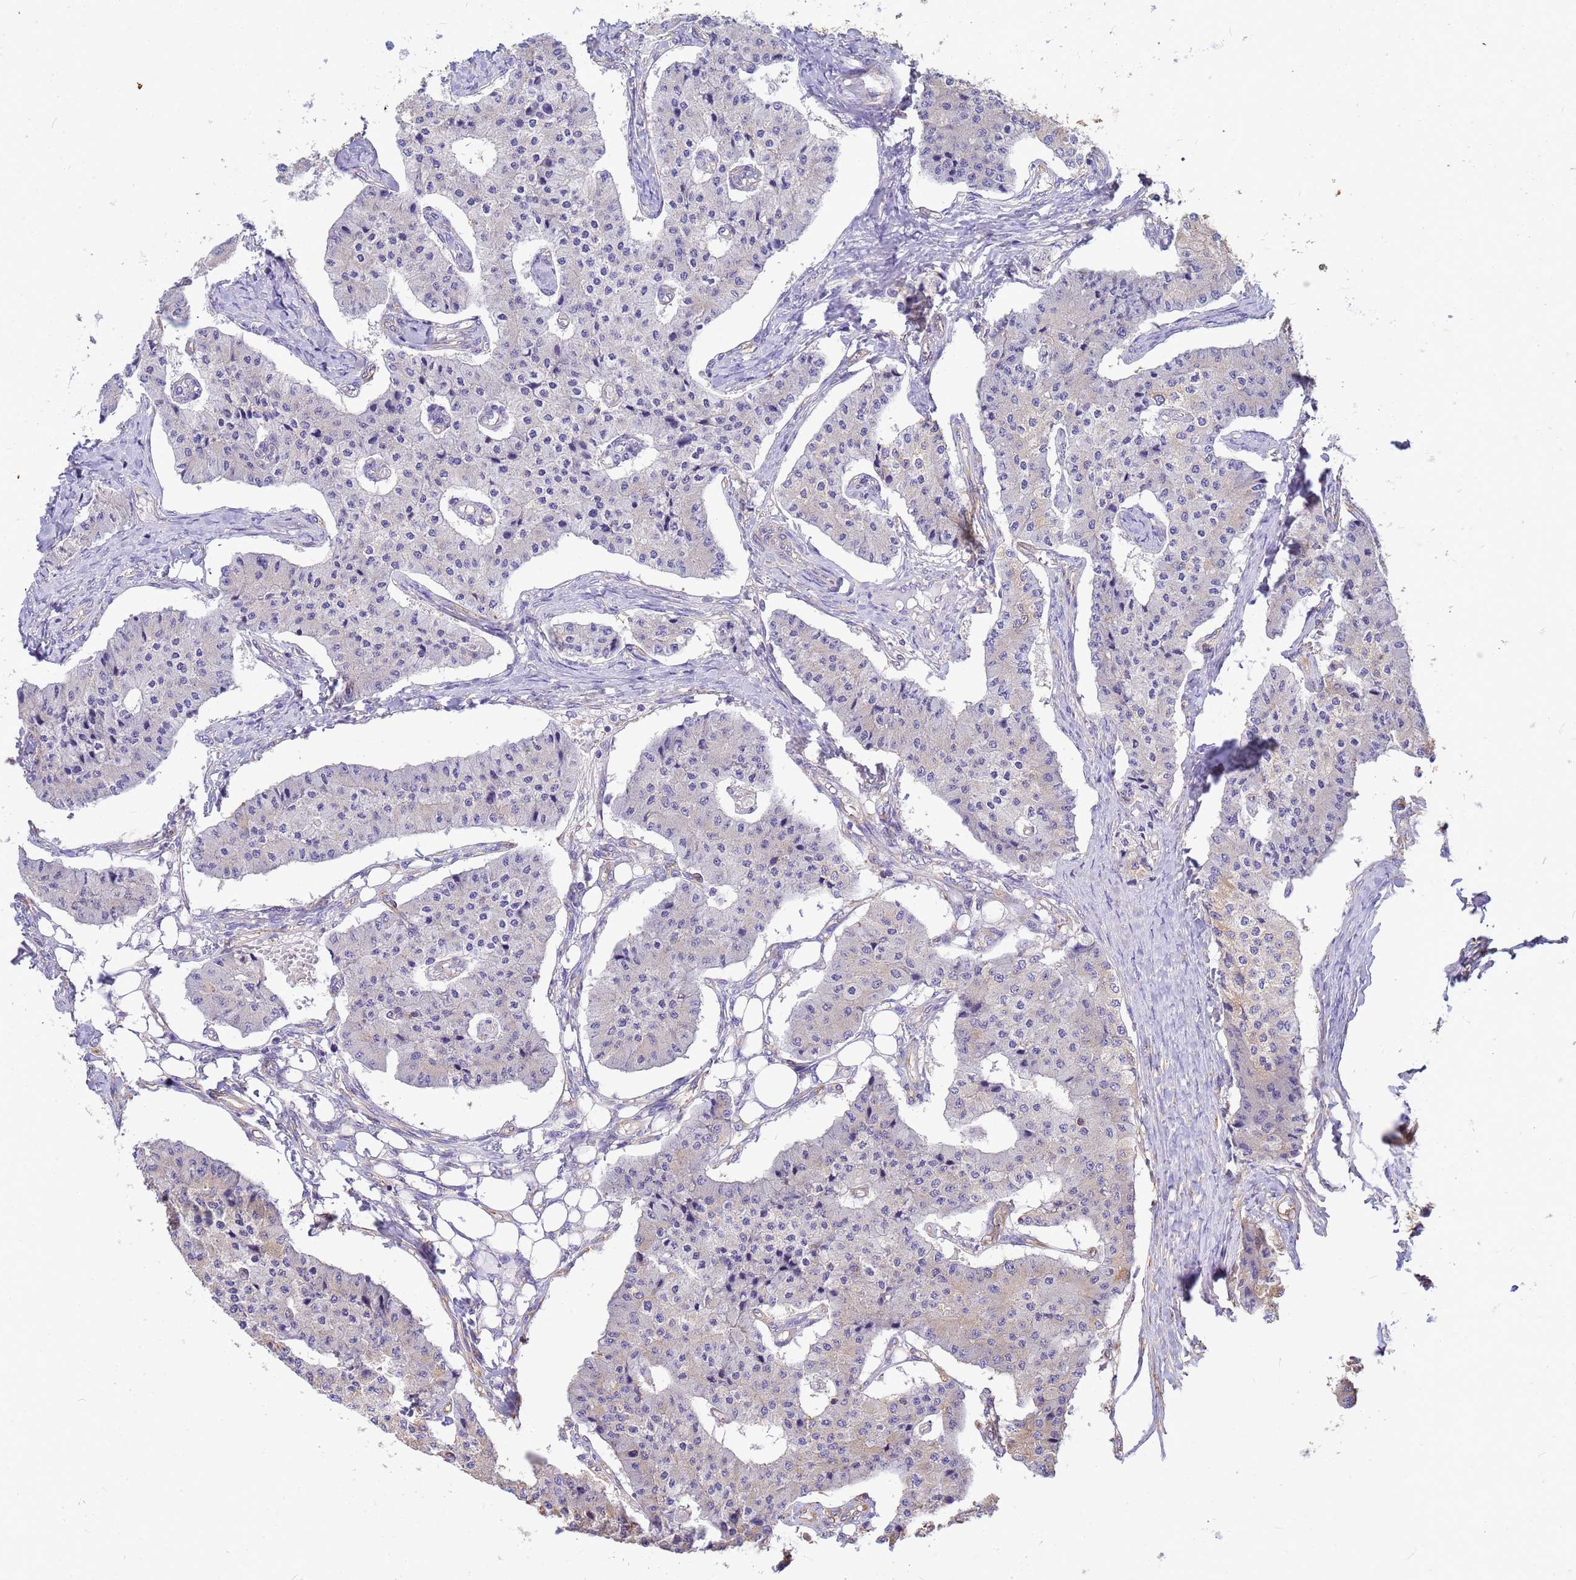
{"staining": {"intensity": "negative", "quantity": "none", "location": "none"}, "tissue": "carcinoid", "cell_type": "Tumor cells", "image_type": "cancer", "snomed": [{"axis": "morphology", "description": "Carcinoid, malignant, NOS"}, {"axis": "topography", "description": "Colon"}], "caption": "A high-resolution photomicrograph shows IHC staining of carcinoid, which exhibits no significant expression in tumor cells.", "gene": "TUBB1", "patient": {"sex": "female", "age": 52}}